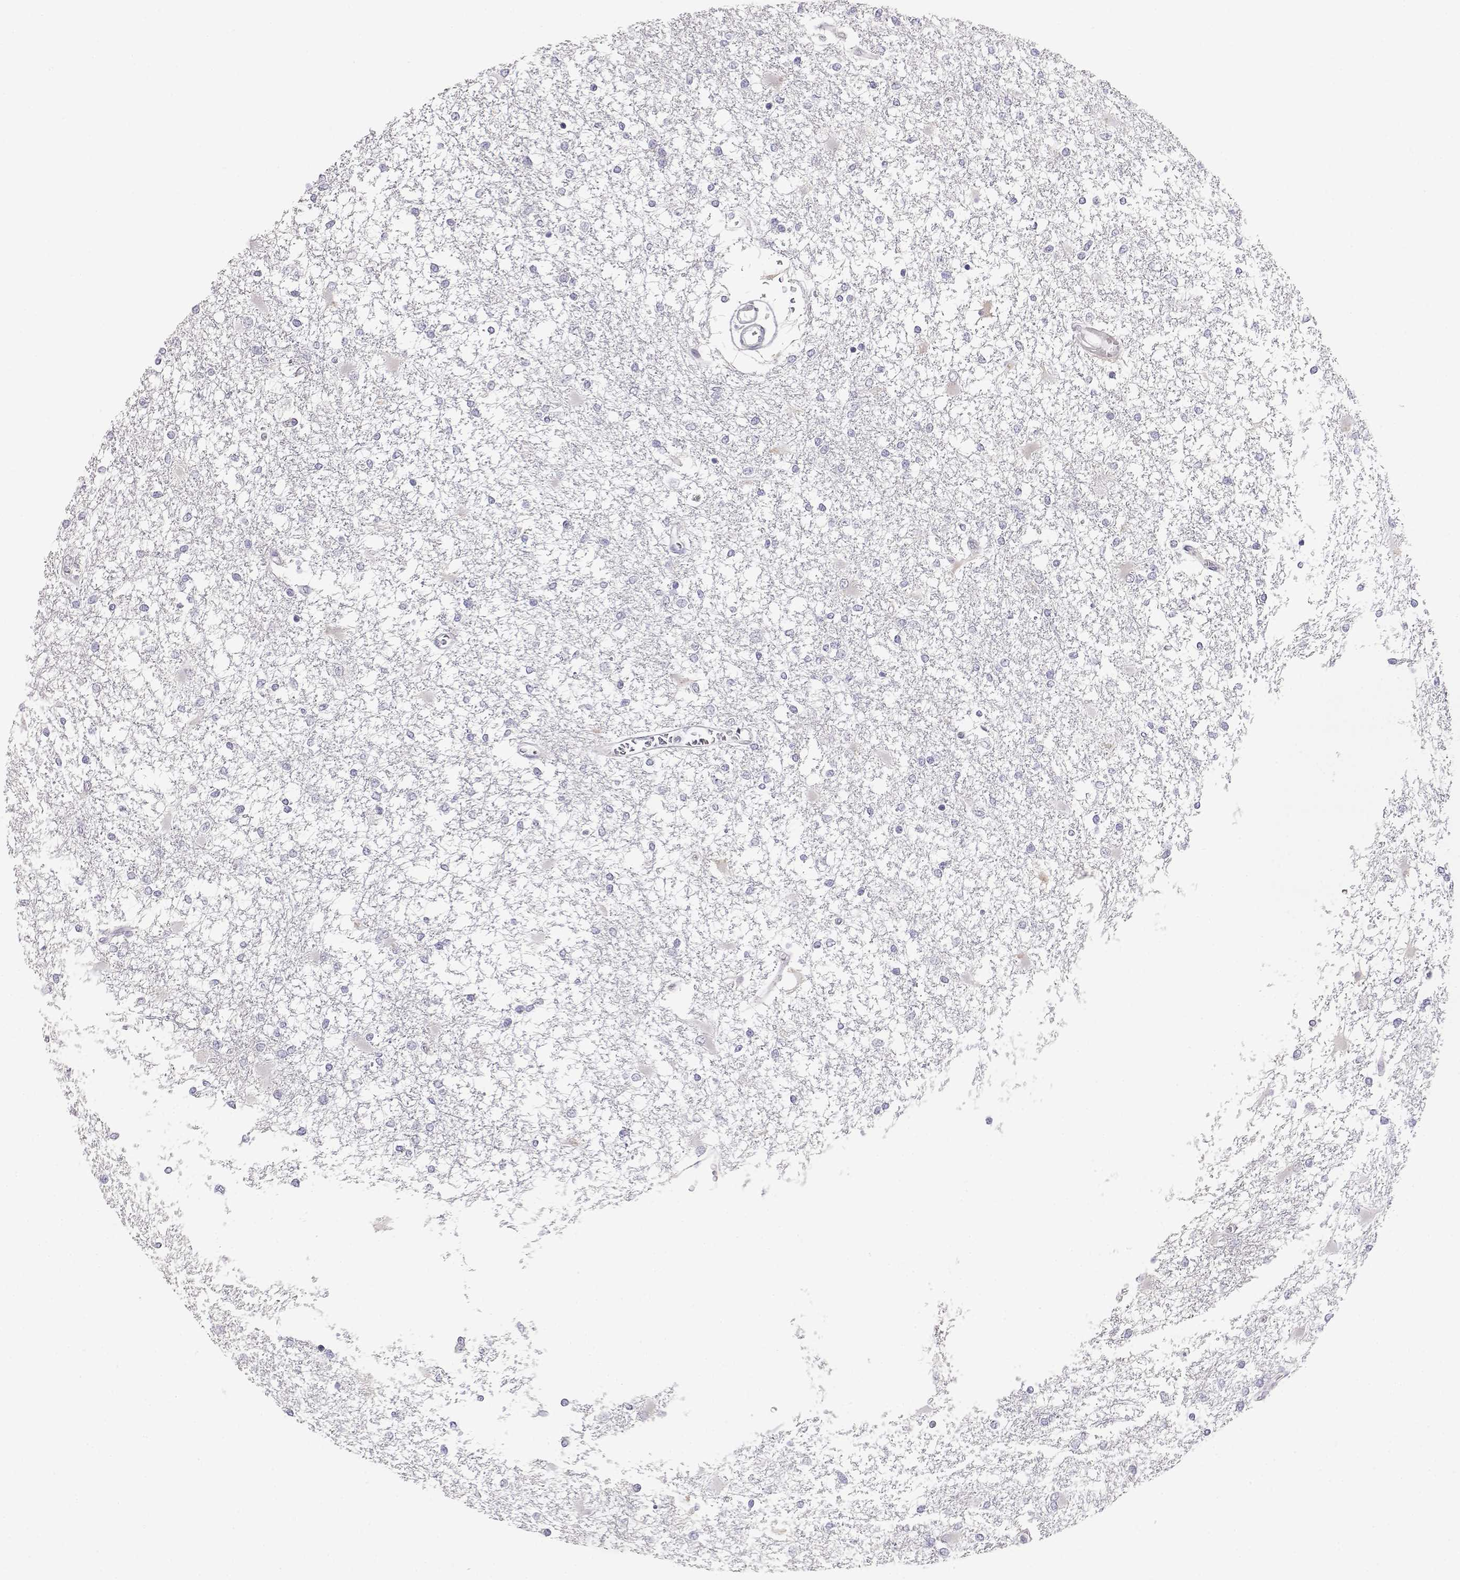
{"staining": {"intensity": "negative", "quantity": "none", "location": "none"}, "tissue": "glioma", "cell_type": "Tumor cells", "image_type": "cancer", "snomed": [{"axis": "morphology", "description": "Glioma, malignant, High grade"}, {"axis": "topography", "description": "Cerebral cortex"}], "caption": "High-grade glioma (malignant) stained for a protein using immunohistochemistry displays no positivity tumor cells.", "gene": "CDHR1", "patient": {"sex": "male", "age": 79}}